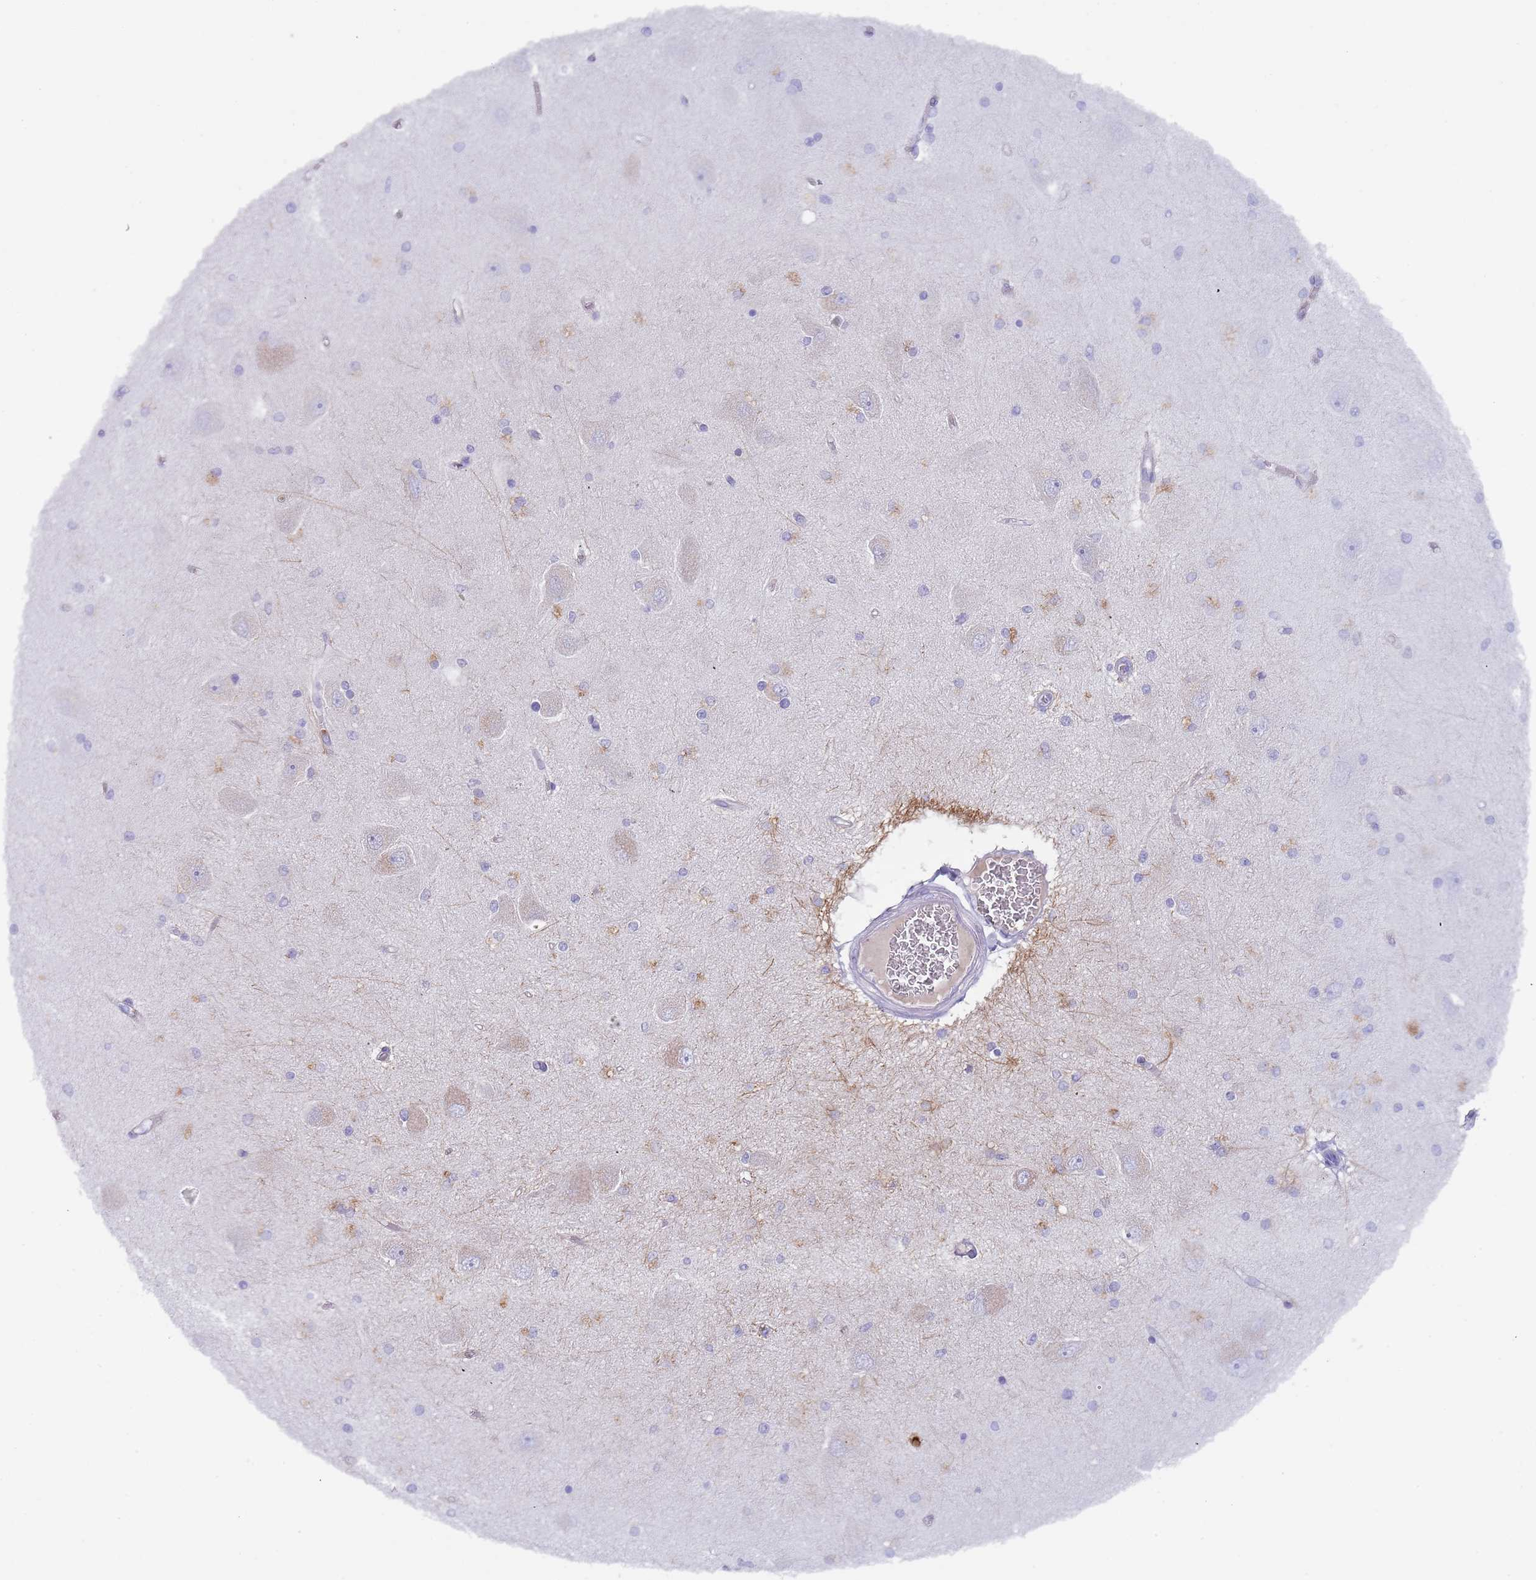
{"staining": {"intensity": "weak", "quantity": "<25%", "location": "cytoplasmic/membranous"}, "tissue": "hippocampus", "cell_type": "Glial cells", "image_type": "normal", "snomed": [{"axis": "morphology", "description": "Normal tissue, NOS"}, {"axis": "topography", "description": "Hippocampus"}], "caption": "DAB immunohistochemical staining of normal hippocampus exhibits no significant positivity in glial cells.", "gene": "TMEM251", "patient": {"sex": "female", "age": 54}}